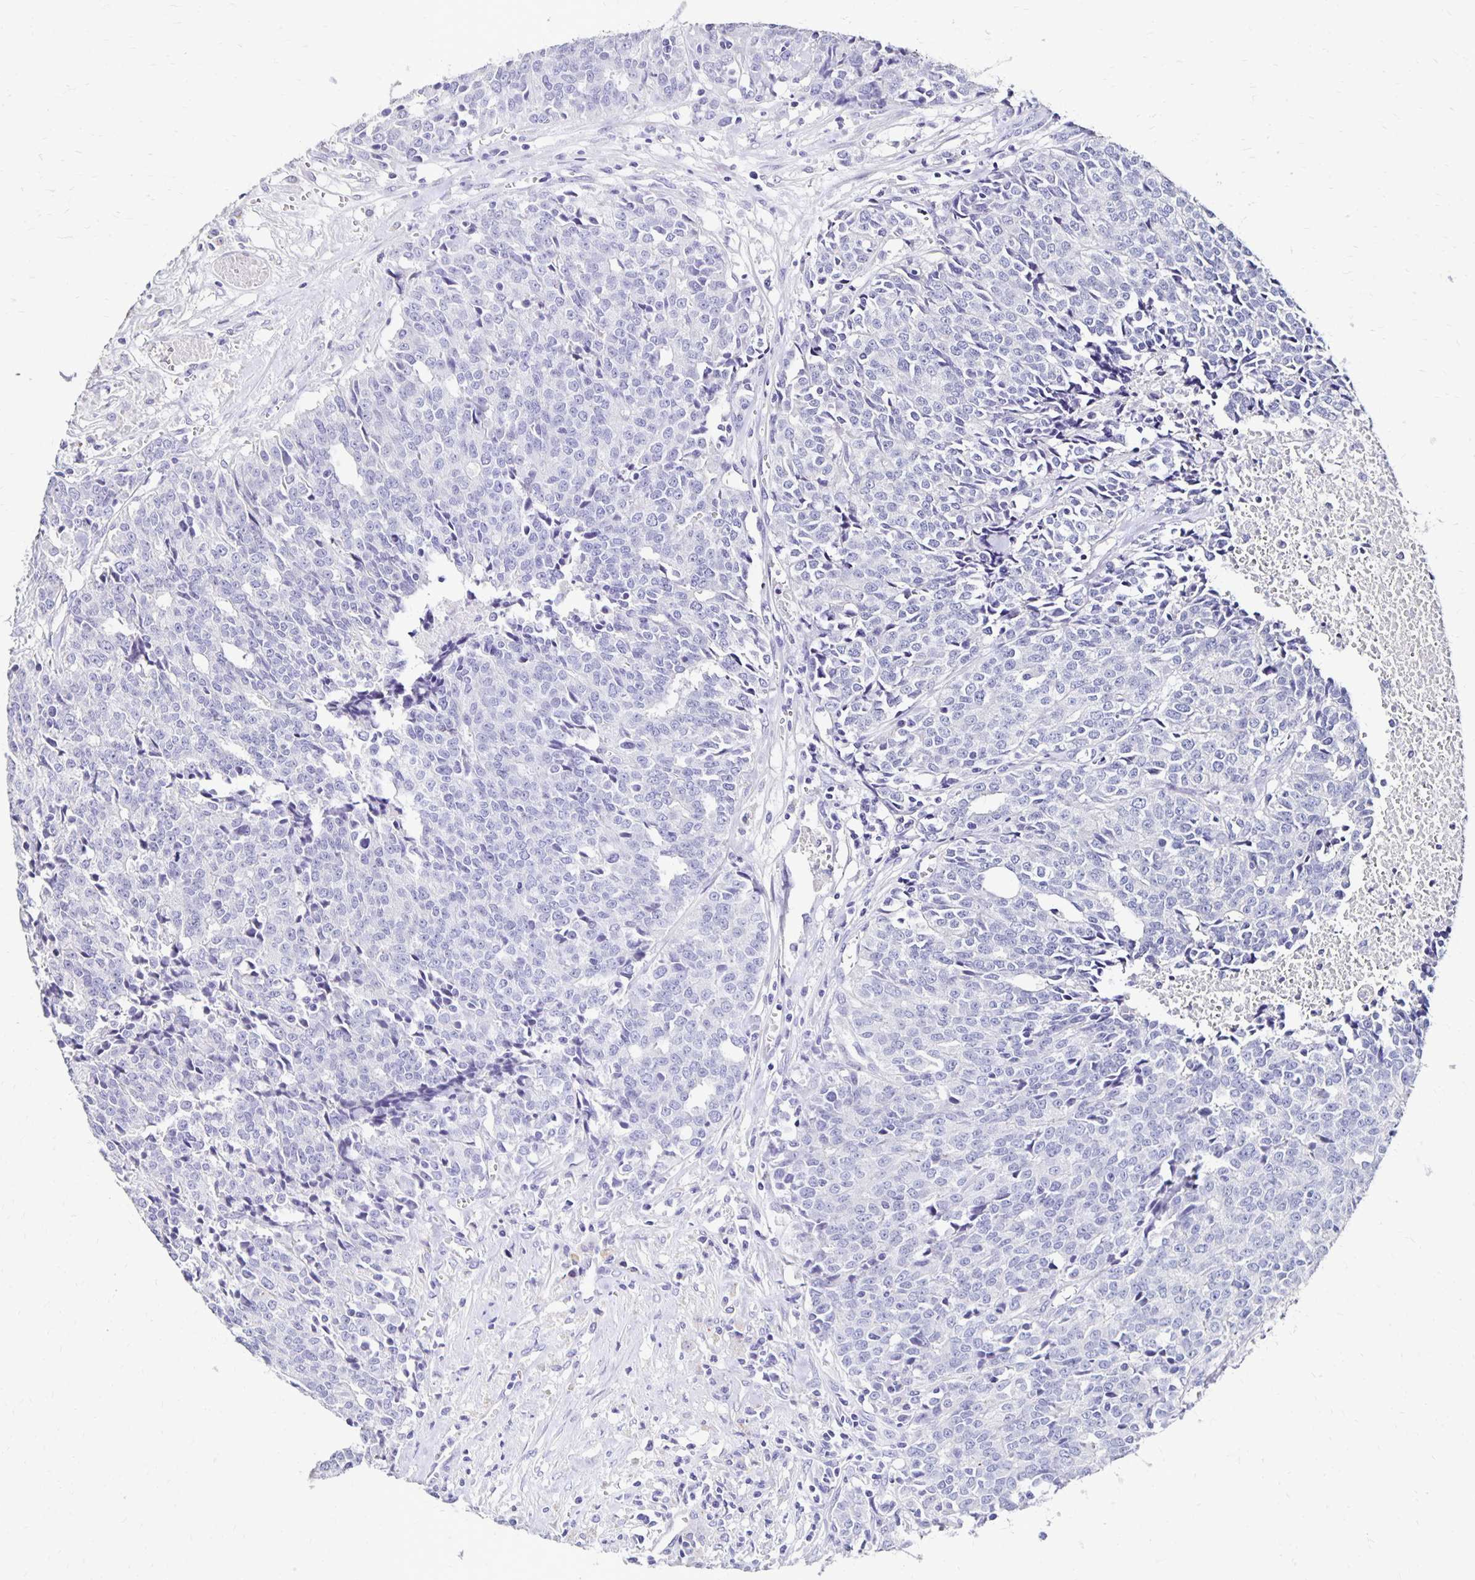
{"staining": {"intensity": "negative", "quantity": "none", "location": "none"}, "tissue": "prostate cancer", "cell_type": "Tumor cells", "image_type": "cancer", "snomed": [{"axis": "morphology", "description": "Adenocarcinoma, High grade"}, {"axis": "topography", "description": "Prostate and seminal vesicle, NOS"}], "caption": "A high-resolution image shows IHC staining of prostate cancer, which reveals no significant positivity in tumor cells.", "gene": "DYNLT4", "patient": {"sex": "male", "age": 60}}